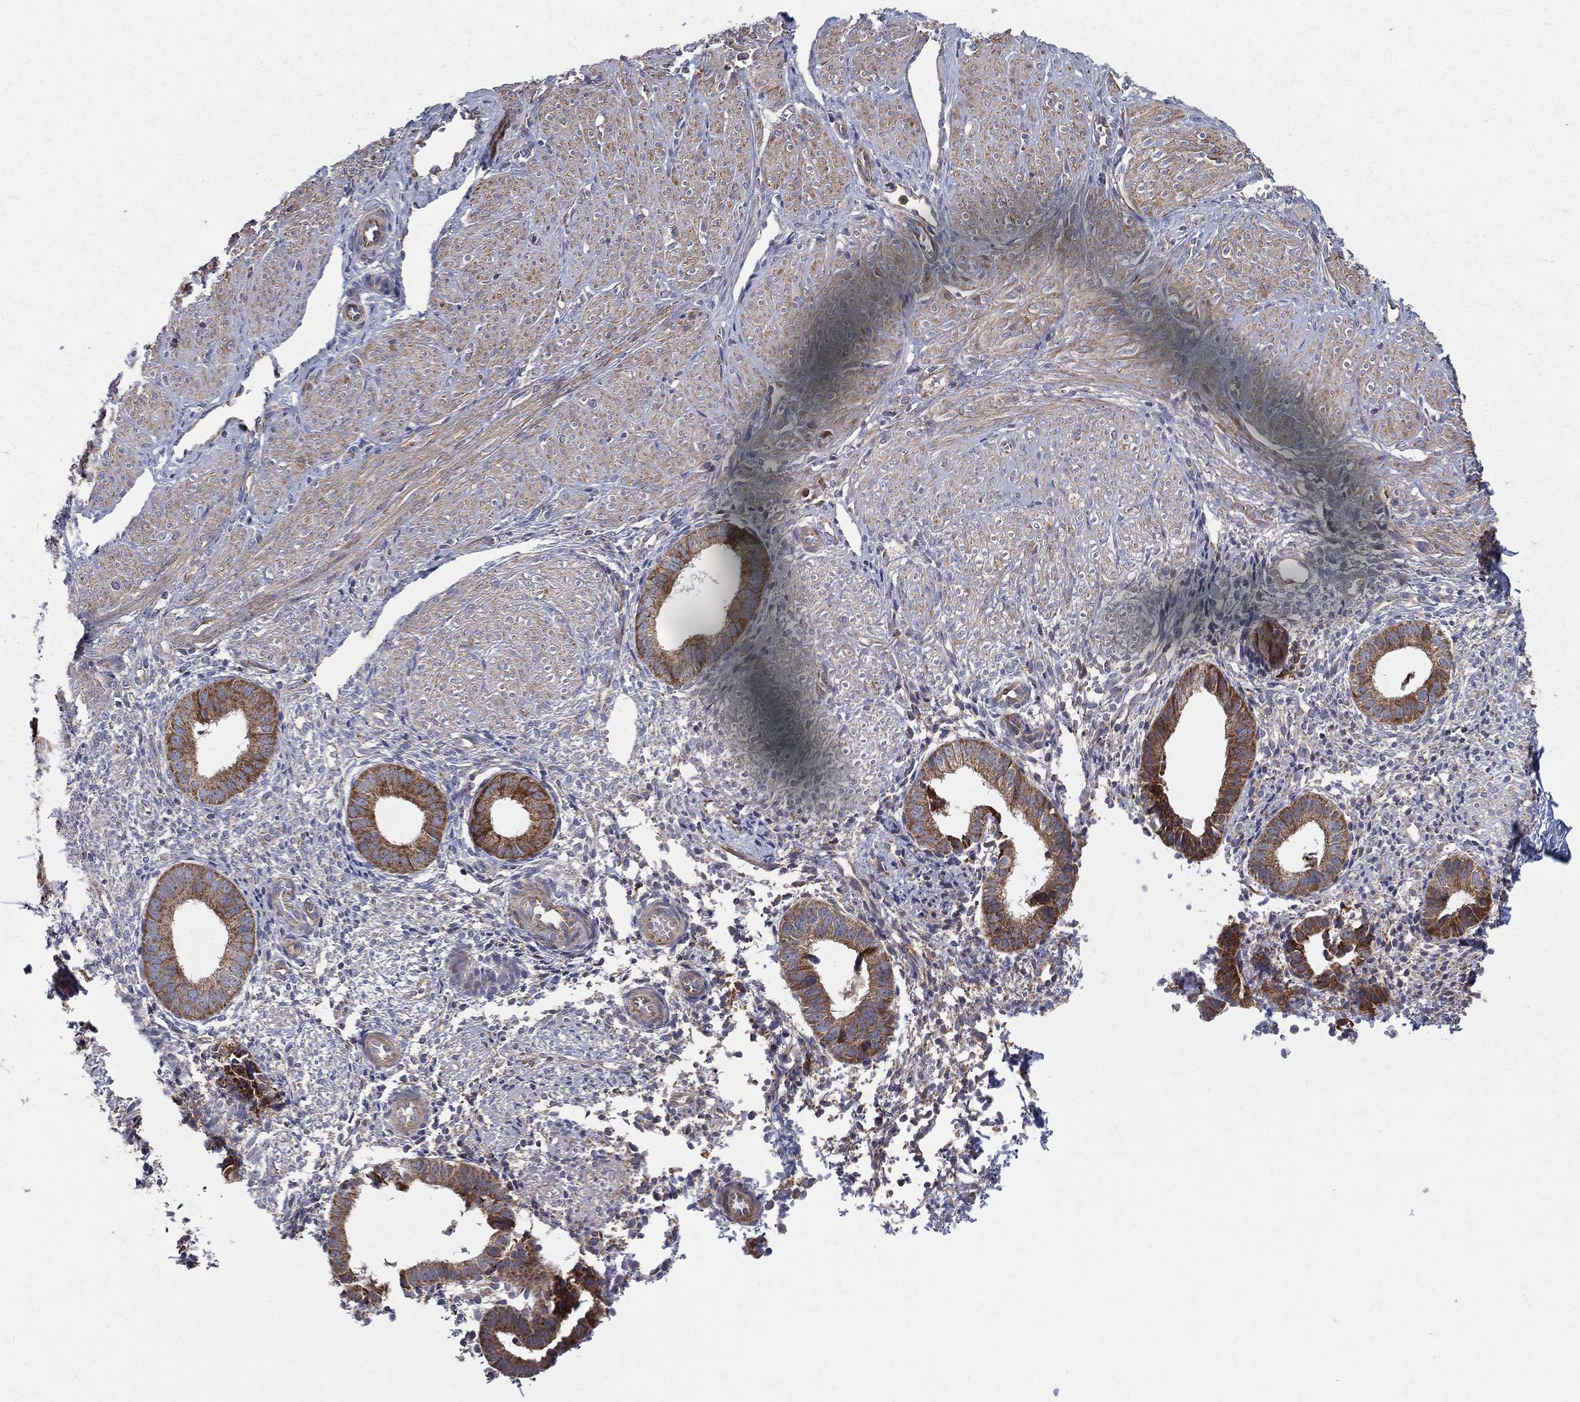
{"staining": {"intensity": "negative", "quantity": "none", "location": "none"}, "tissue": "endometrium", "cell_type": "Cells in endometrial stroma", "image_type": "normal", "snomed": [{"axis": "morphology", "description": "Normal tissue, NOS"}, {"axis": "topography", "description": "Endometrium"}], "caption": "This is an immunohistochemistry (IHC) histopathology image of normal human endometrium. There is no expression in cells in endometrial stroma.", "gene": "MIX23", "patient": {"sex": "female", "age": 47}}